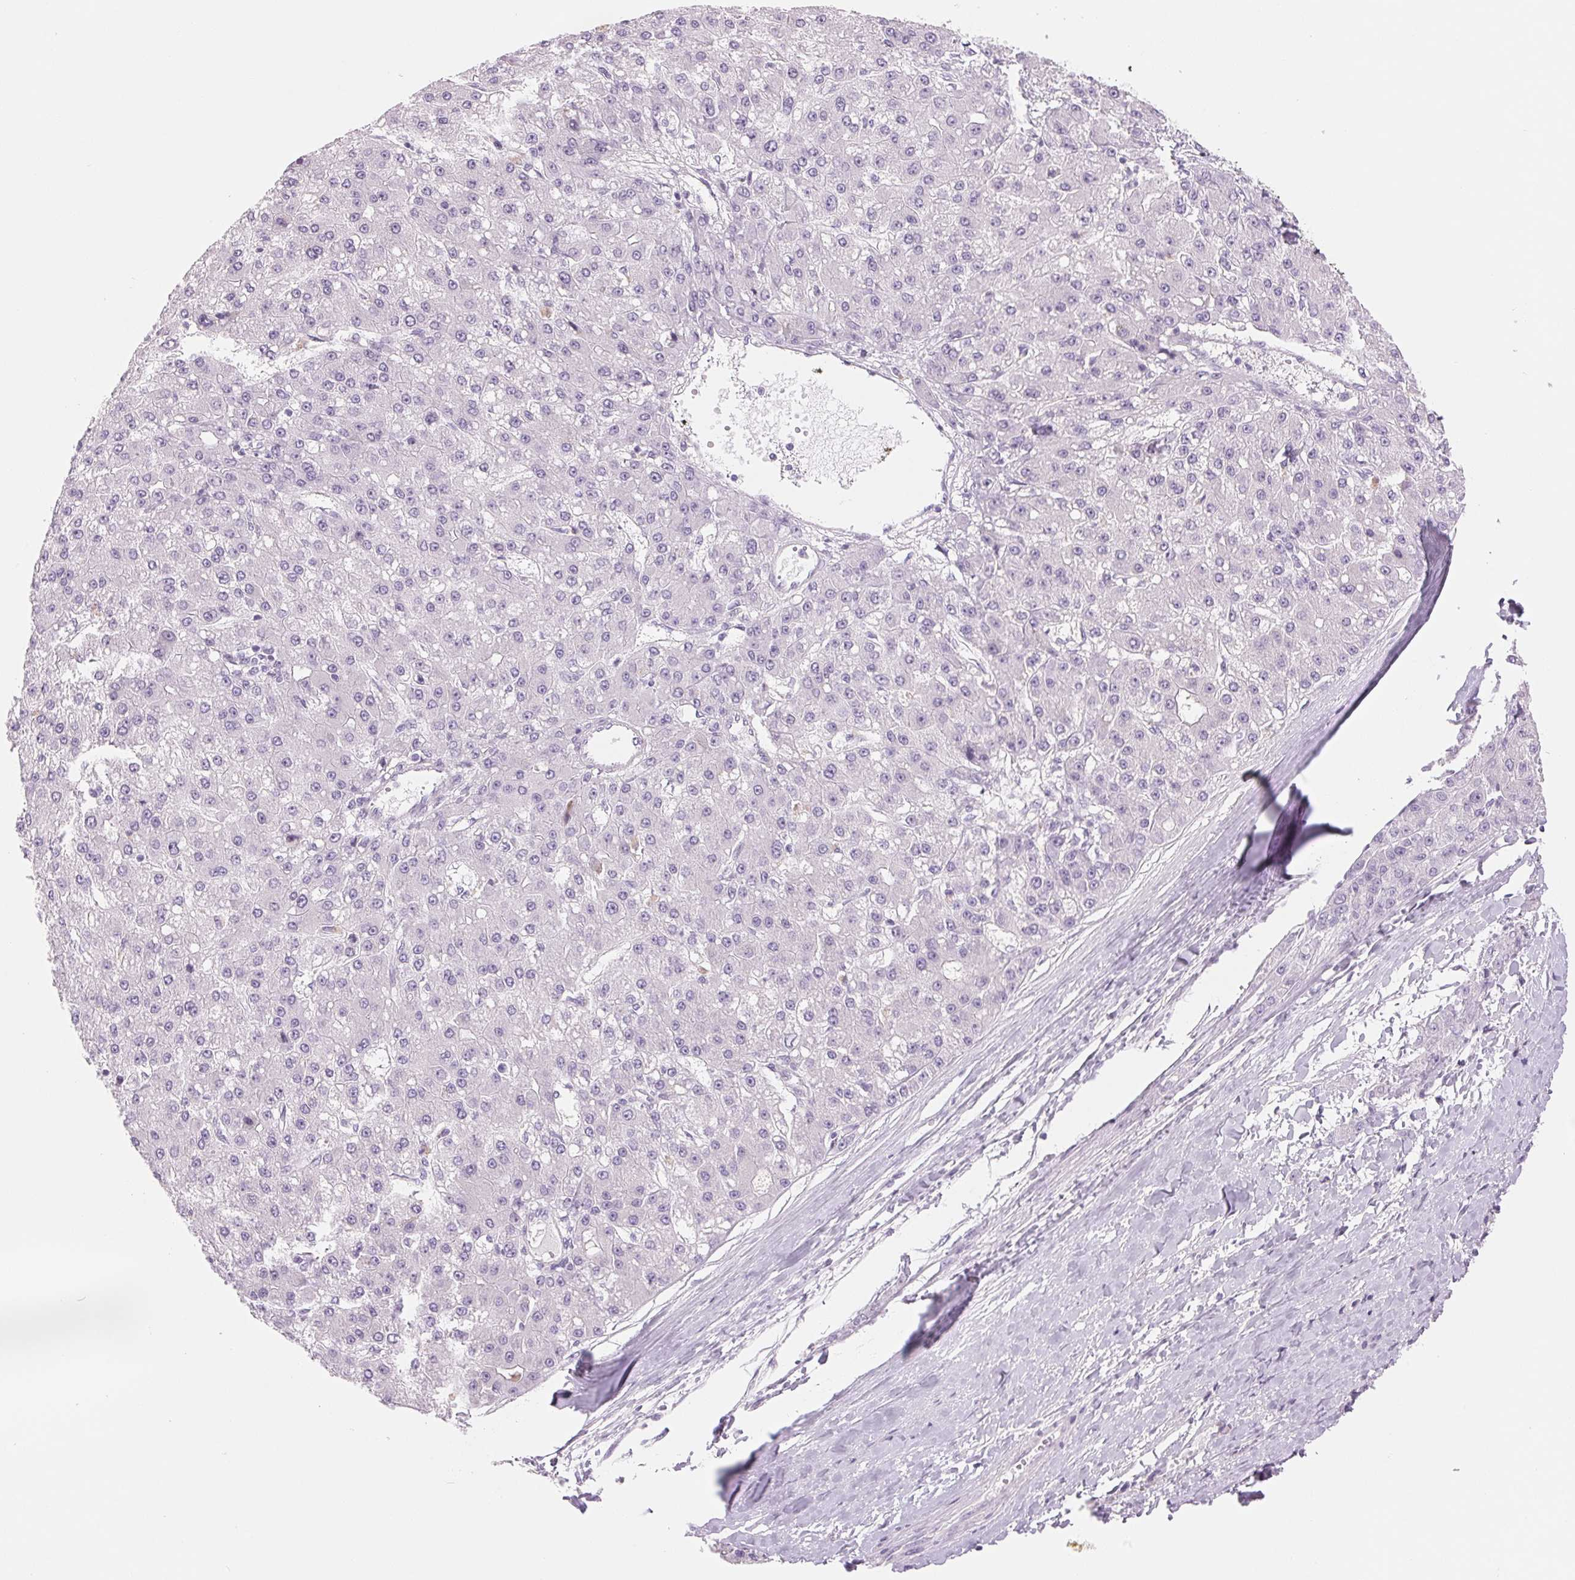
{"staining": {"intensity": "negative", "quantity": "none", "location": "none"}, "tissue": "liver cancer", "cell_type": "Tumor cells", "image_type": "cancer", "snomed": [{"axis": "morphology", "description": "Carcinoma, Hepatocellular, NOS"}, {"axis": "topography", "description": "Liver"}], "caption": "This is an immunohistochemistry (IHC) histopathology image of human hepatocellular carcinoma (liver). There is no positivity in tumor cells.", "gene": "CCDC168", "patient": {"sex": "male", "age": 67}}